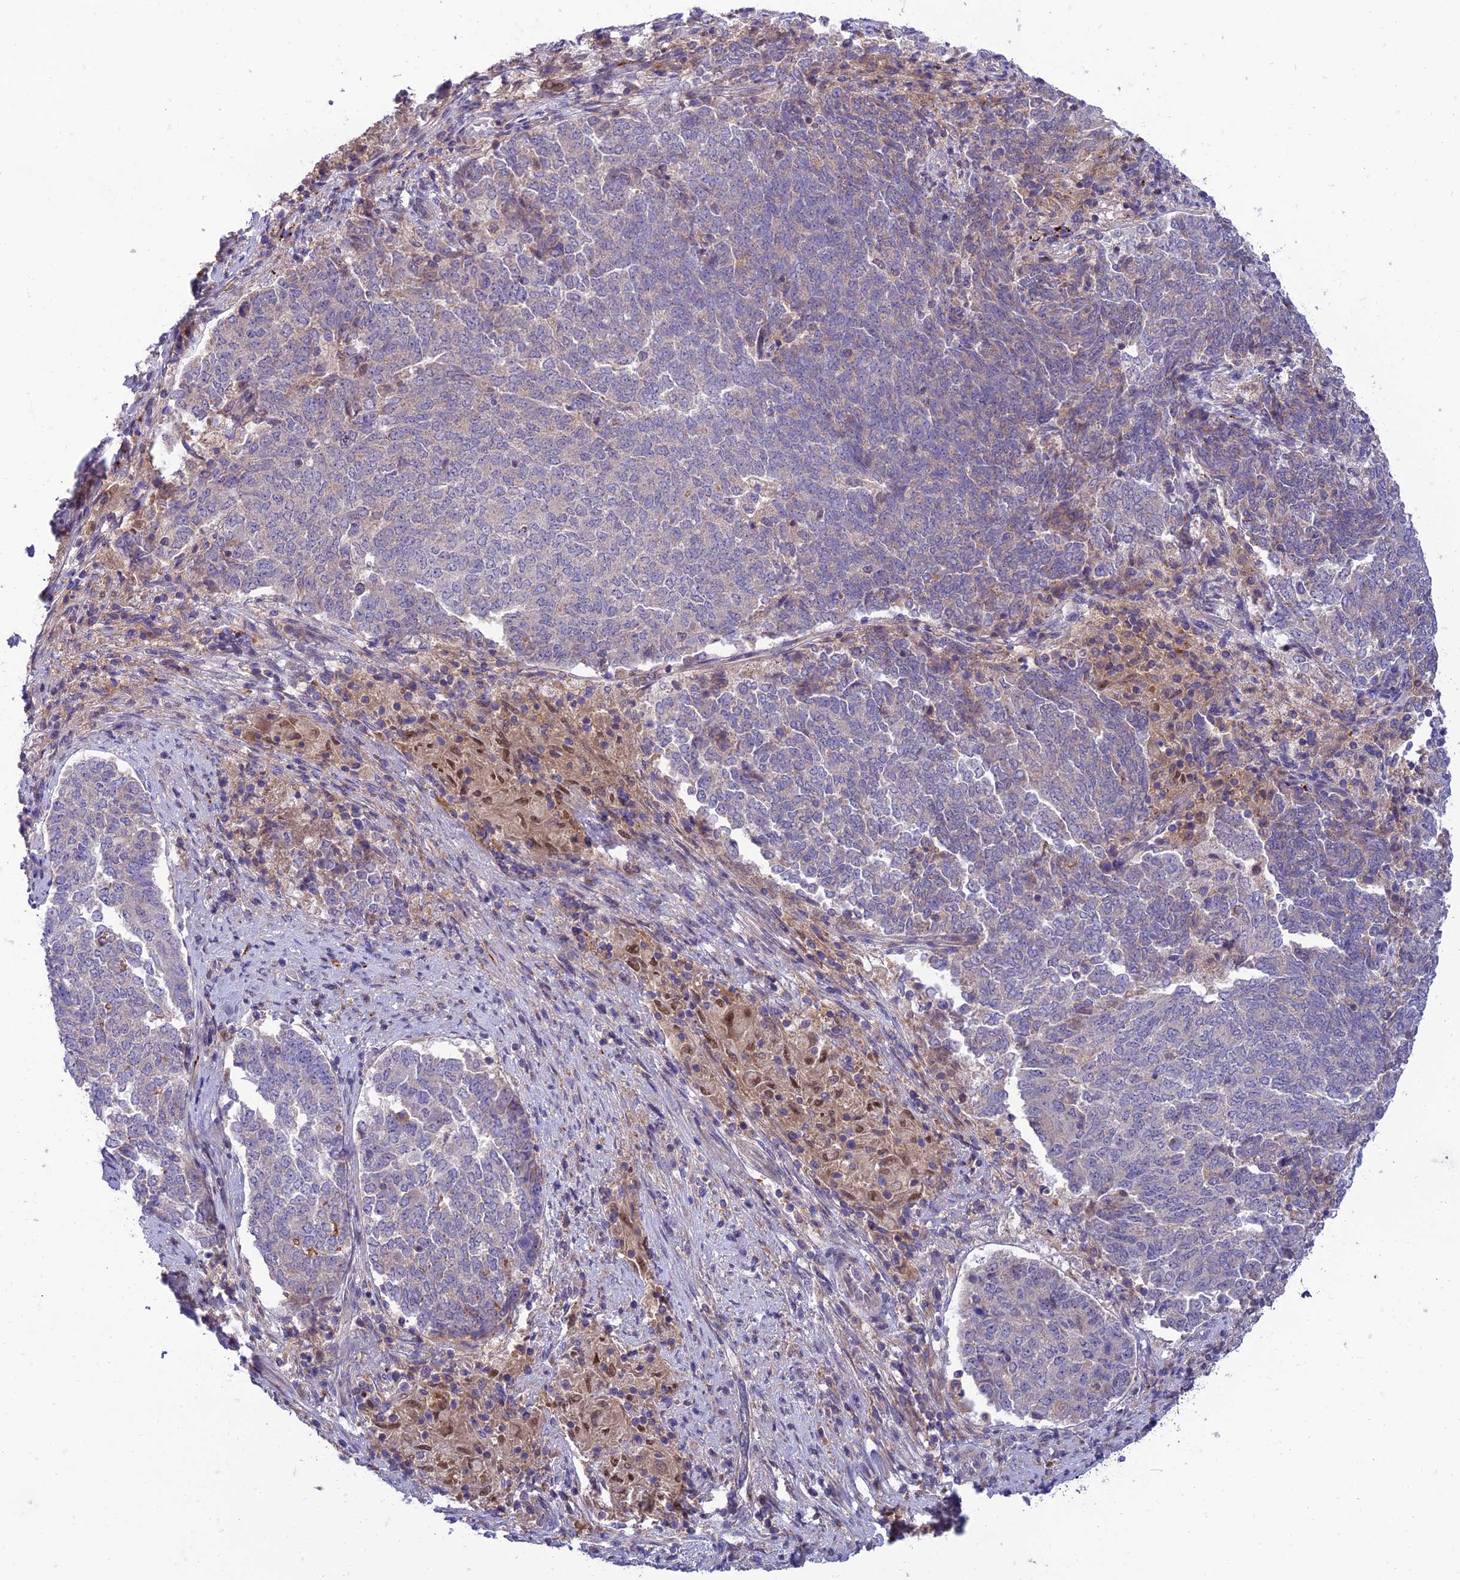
{"staining": {"intensity": "weak", "quantity": "<25%", "location": "cytoplasmic/membranous"}, "tissue": "endometrial cancer", "cell_type": "Tumor cells", "image_type": "cancer", "snomed": [{"axis": "morphology", "description": "Adenocarcinoma, NOS"}, {"axis": "topography", "description": "Endometrium"}], "caption": "DAB (3,3'-diaminobenzidine) immunohistochemical staining of human endometrial cancer shows no significant expression in tumor cells.", "gene": "IRAK3", "patient": {"sex": "female", "age": 80}}